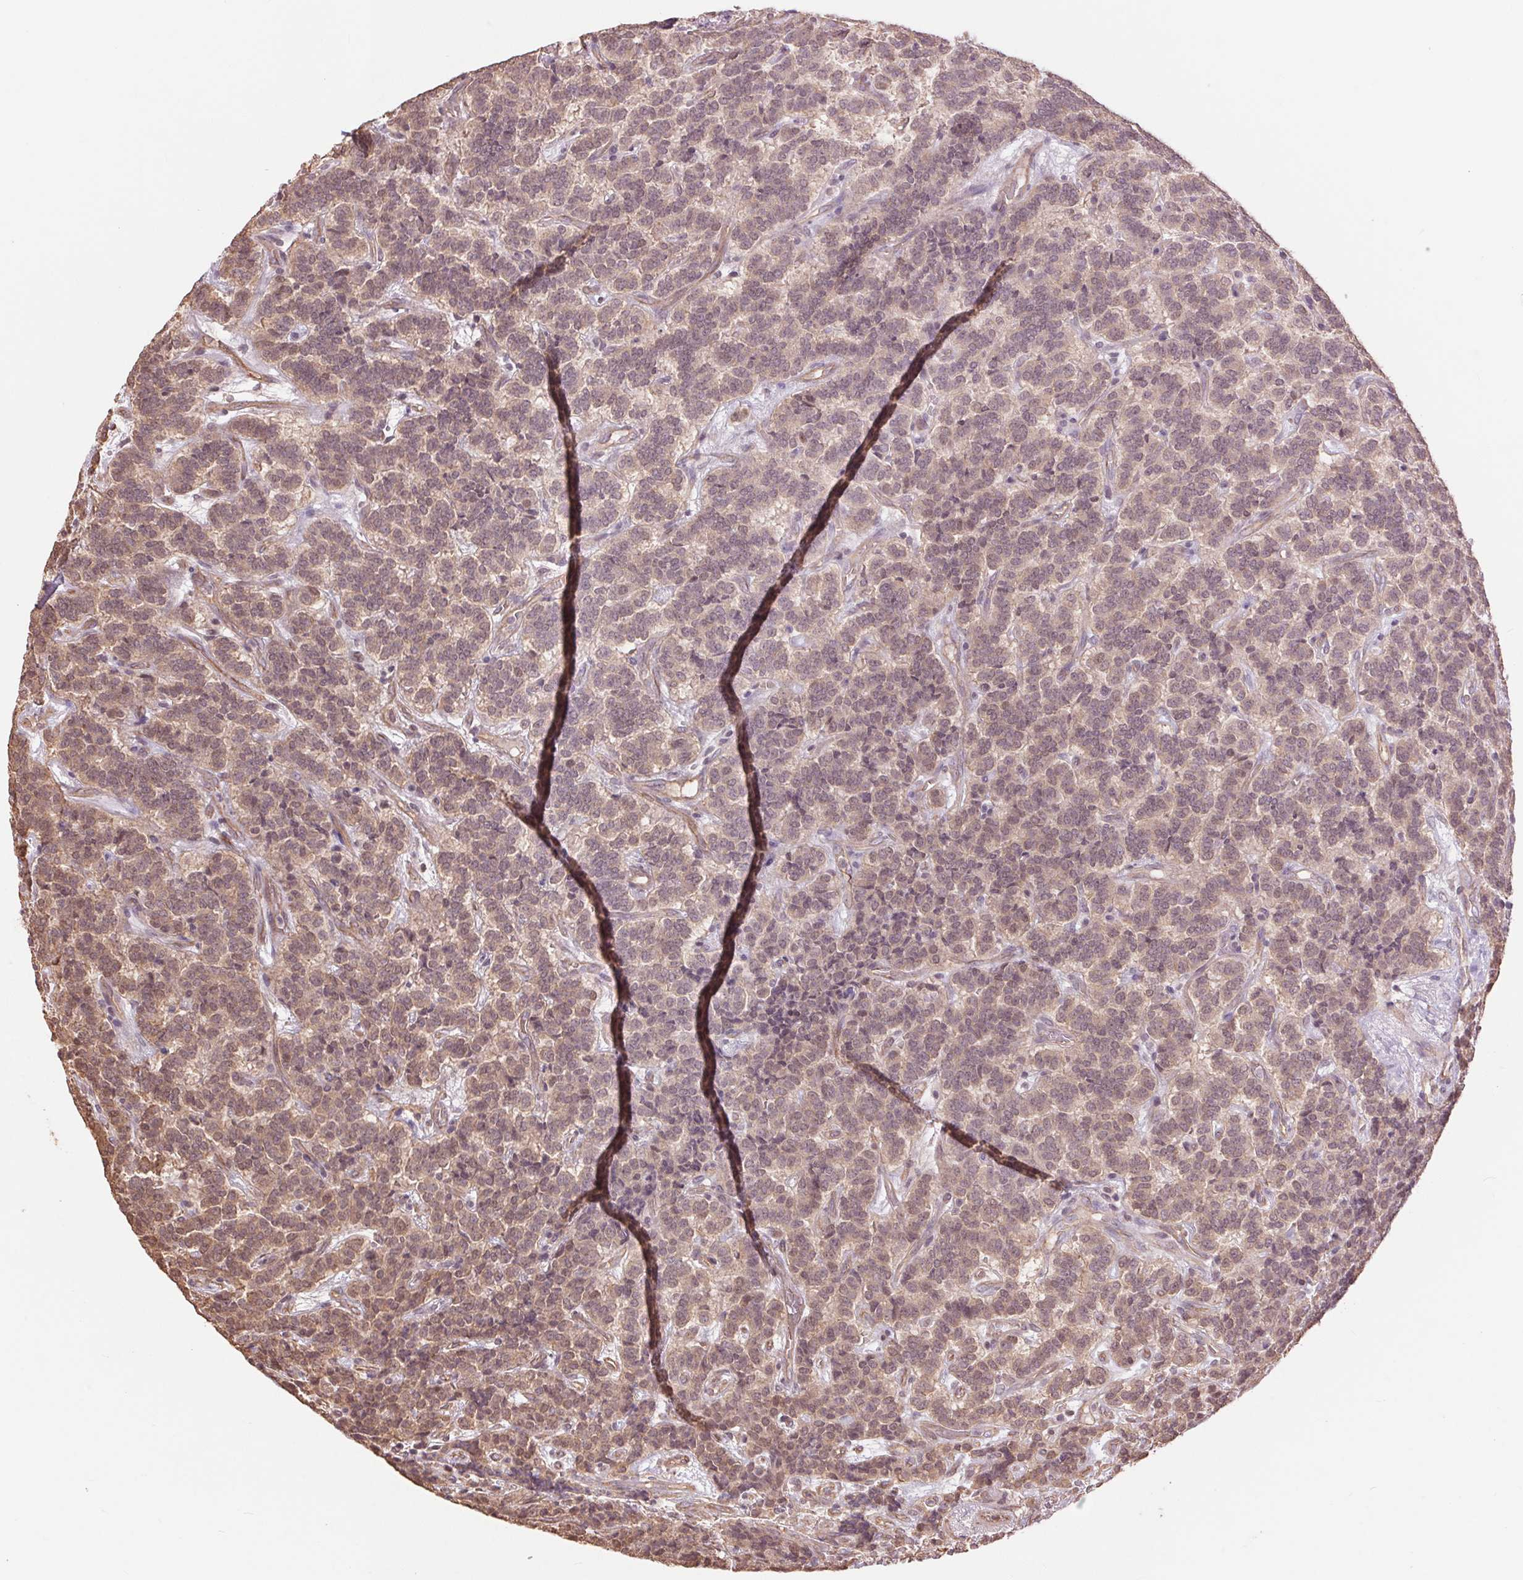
{"staining": {"intensity": "weak", "quantity": "25%-75%", "location": "nuclear"}, "tissue": "carcinoid", "cell_type": "Tumor cells", "image_type": "cancer", "snomed": [{"axis": "morphology", "description": "Carcinoid, malignant, NOS"}, {"axis": "topography", "description": "Pancreas"}], "caption": "IHC histopathology image of human carcinoid stained for a protein (brown), which demonstrates low levels of weak nuclear staining in approximately 25%-75% of tumor cells.", "gene": "PALM", "patient": {"sex": "male", "age": 36}}